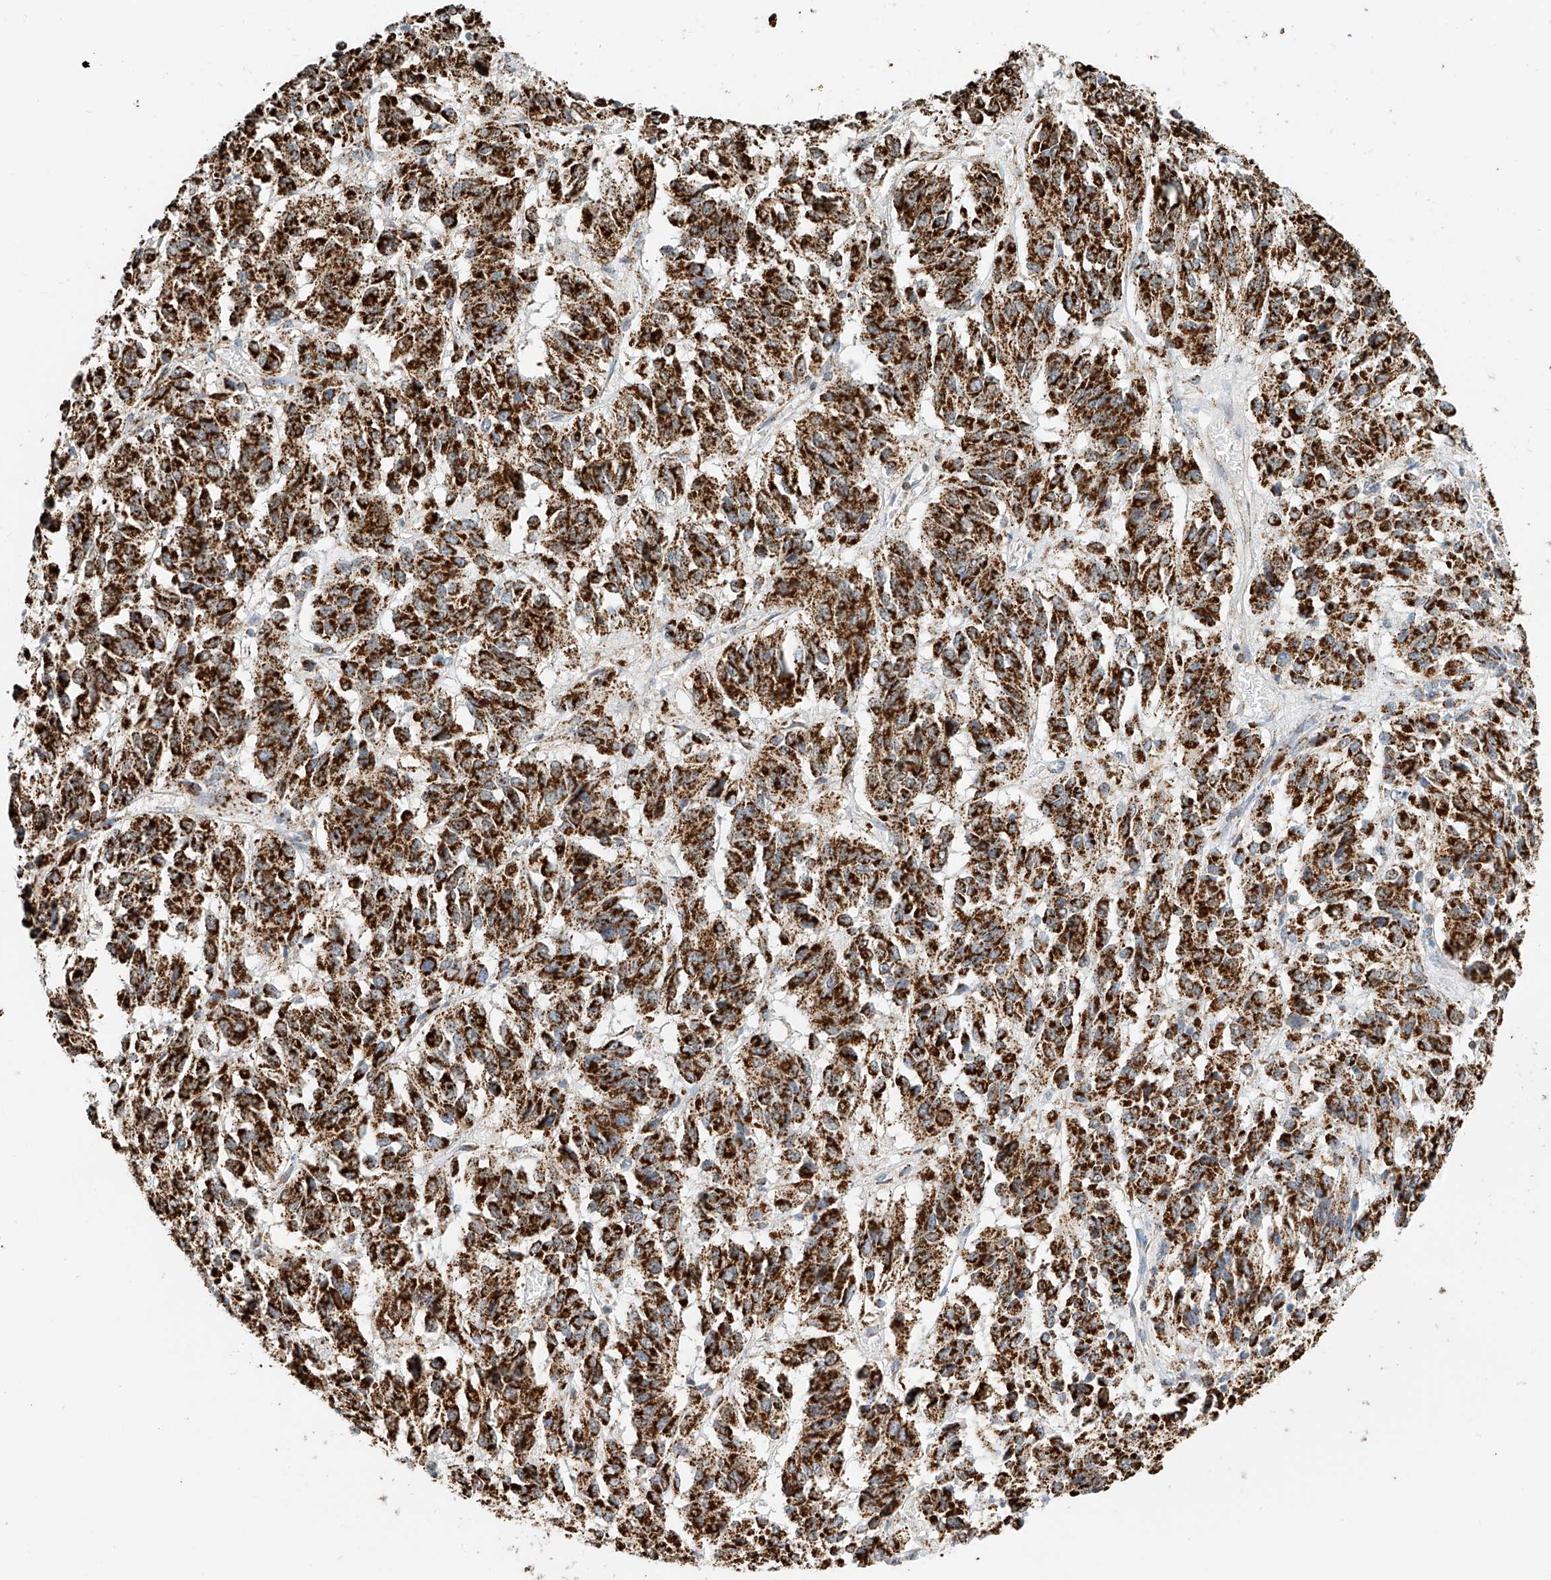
{"staining": {"intensity": "strong", "quantity": ">75%", "location": "cytoplasmic/membranous"}, "tissue": "melanoma", "cell_type": "Tumor cells", "image_type": "cancer", "snomed": [{"axis": "morphology", "description": "Malignant melanoma, Metastatic site"}, {"axis": "topography", "description": "Lung"}], "caption": "High-magnification brightfield microscopy of malignant melanoma (metastatic site) stained with DAB (3,3'-diaminobenzidine) (brown) and counterstained with hematoxylin (blue). tumor cells exhibit strong cytoplasmic/membranous staining is identified in approximately>75% of cells.", "gene": "PPA2", "patient": {"sex": "male", "age": 64}}